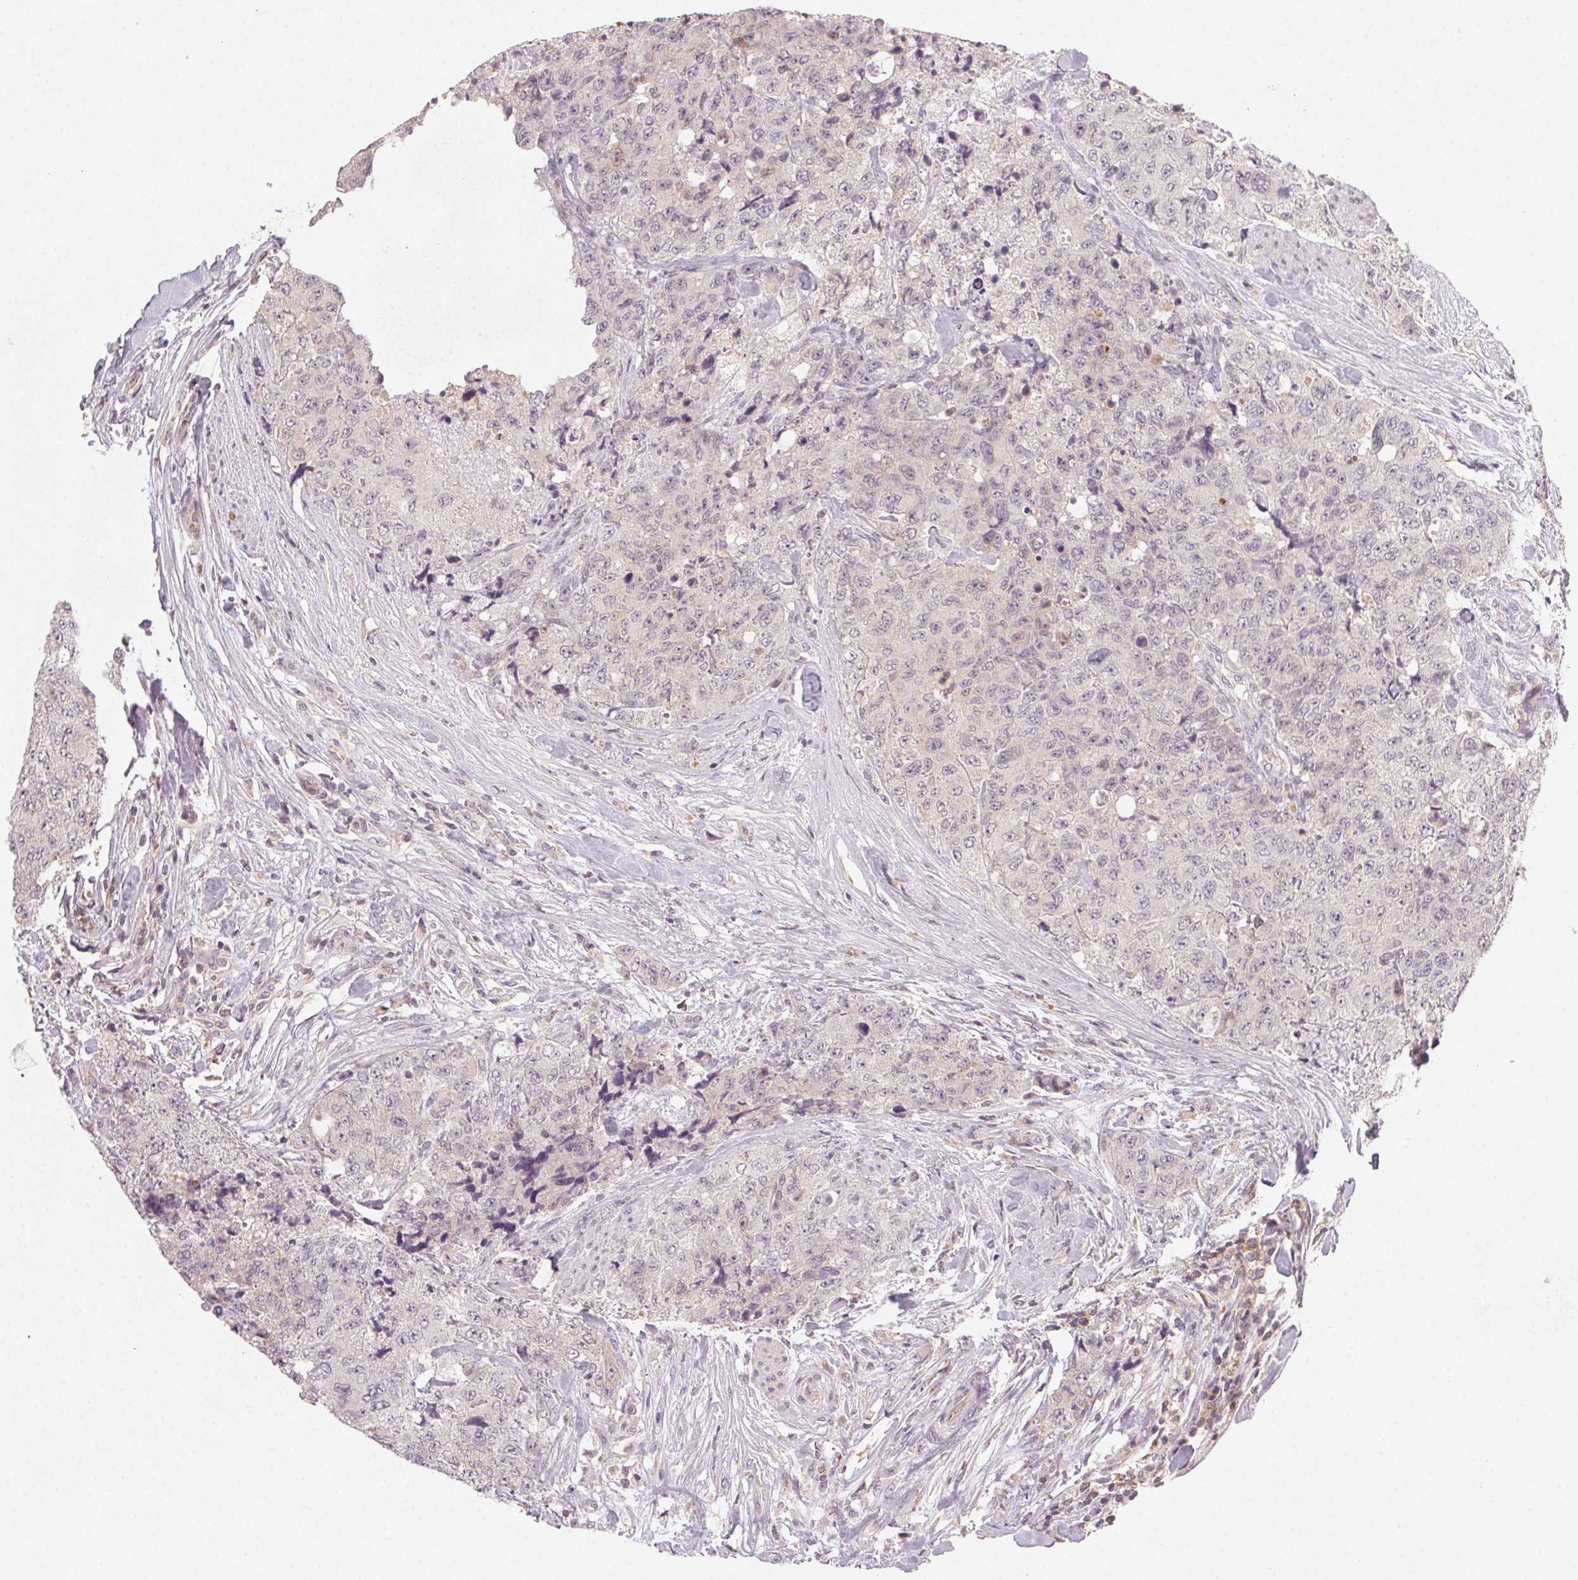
{"staining": {"intensity": "negative", "quantity": "none", "location": "none"}, "tissue": "urothelial cancer", "cell_type": "Tumor cells", "image_type": "cancer", "snomed": [{"axis": "morphology", "description": "Urothelial carcinoma, High grade"}, {"axis": "topography", "description": "Urinary bladder"}], "caption": "Immunohistochemical staining of human high-grade urothelial carcinoma shows no significant positivity in tumor cells.", "gene": "NCOA4", "patient": {"sex": "female", "age": 78}}